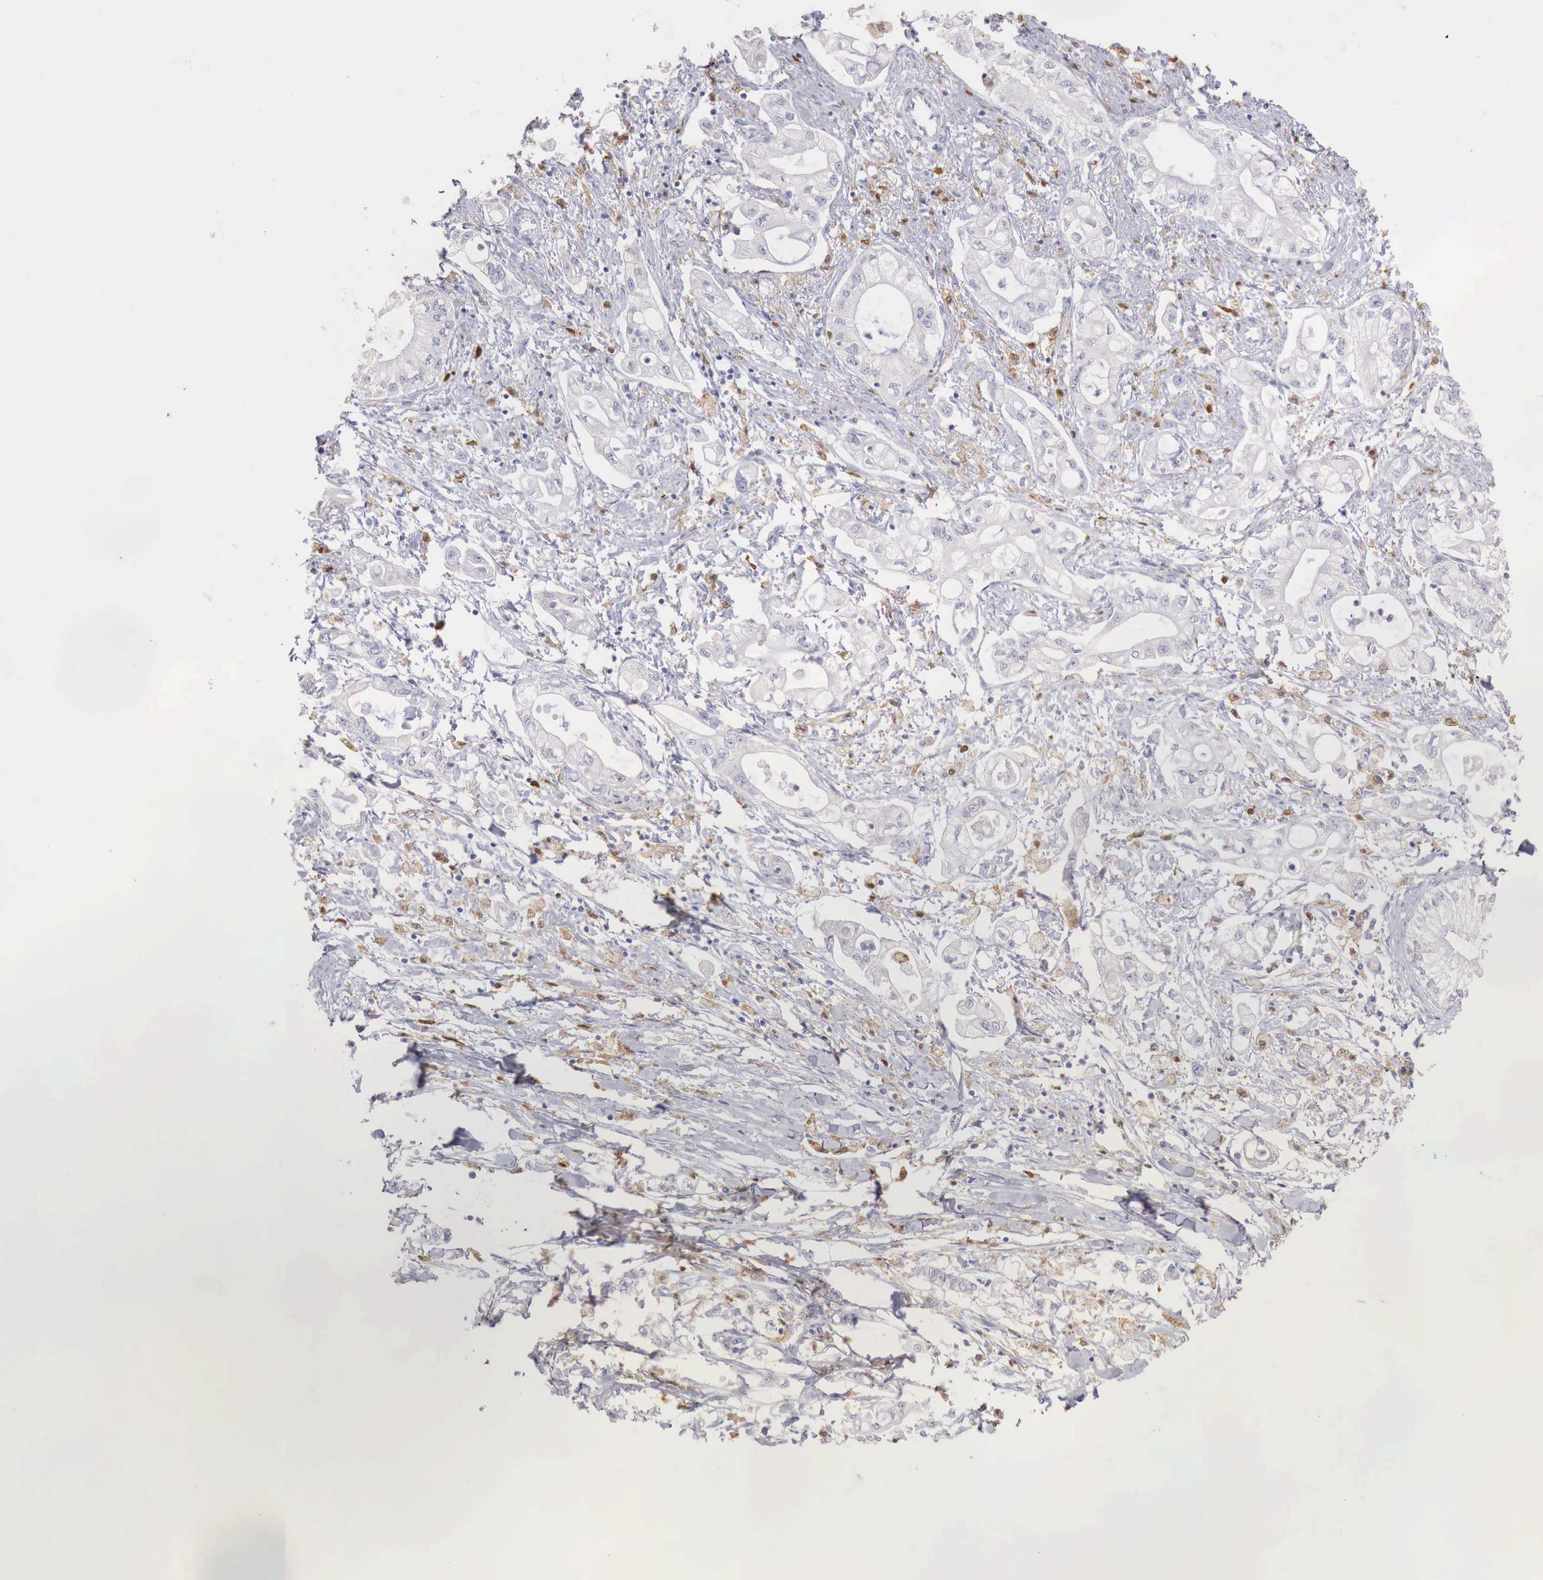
{"staining": {"intensity": "negative", "quantity": "none", "location": "none"}, "tissue": "pancreatic cancer", "cell_type": "Tumor cells", "image_type": "cancer", "snomed": [{"axis": "morphology", "description": "Adenocarcinoma, NOS"}, {"axis": "topography", "description": "Pancreas"}], "caption": "A histopathology image of human pancreatic cancer is negative for staining in tumor cells. Brightfield microscopy of immunohistochemistry stained with DAB (3,3'-diaminobenzidine) (brown) and hematoxylin (blue), captured at high magnification.", "gene": "RENBP", "patient": {"sex": "male", "age": 79}}